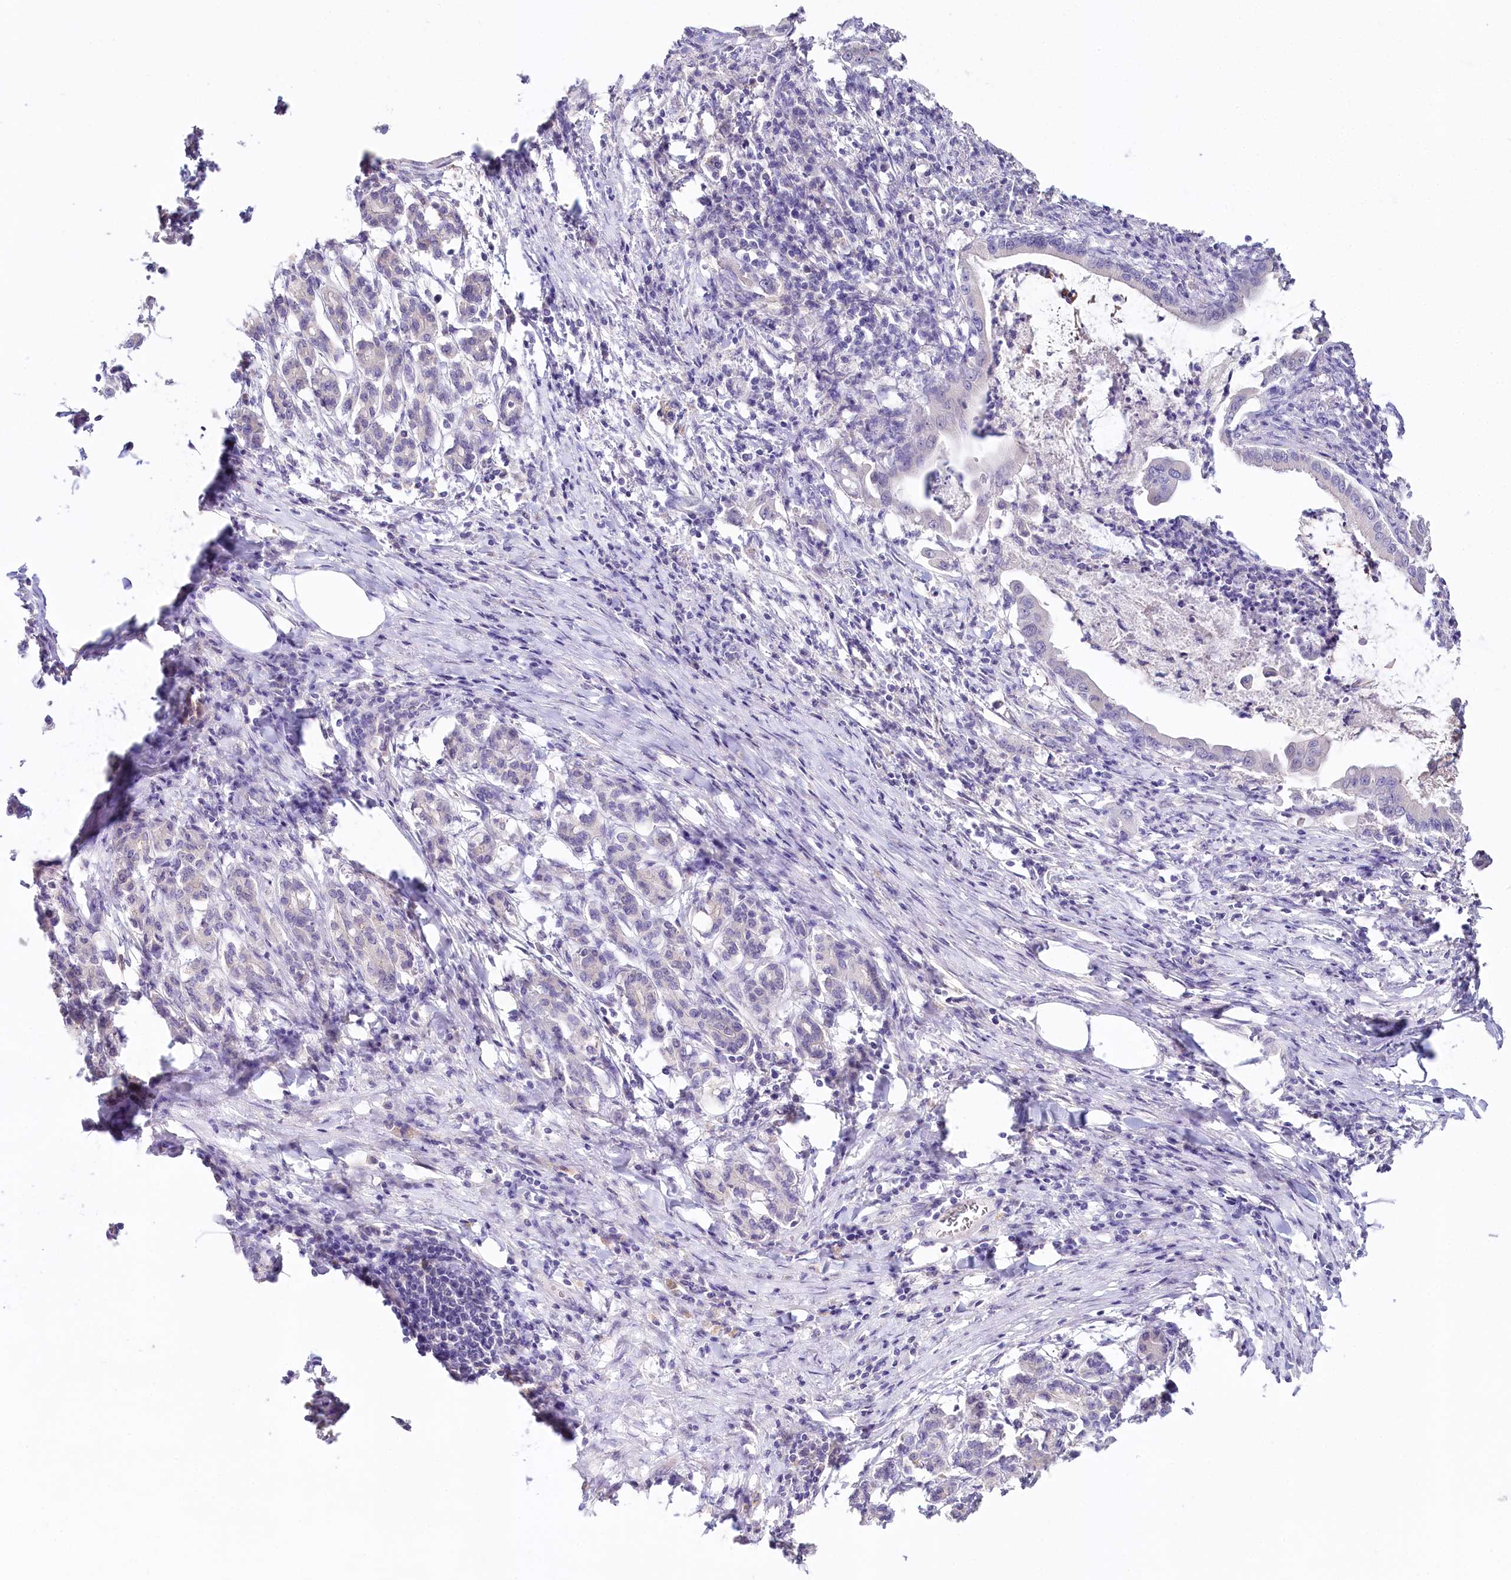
{"staining": {"intensity": "negative", "quantity": "none", "location": "none"}, "tissue": "pancreatic cancer", "cell_type": "Tumor cells", "image_type": "cancer", "snomed": [{"axis": "morphology", "description": "Adenocarcinoma, NOS"}, {"axis": "topography", "description": "Pancreas"}], "caption": "High power microscopy micrograph of an IHC micrograph of pancreatic cancer, revealing no significant staining in tumor cells.", "gene": "DAPK1", "patient": {"sex": "female", "age": 55}}